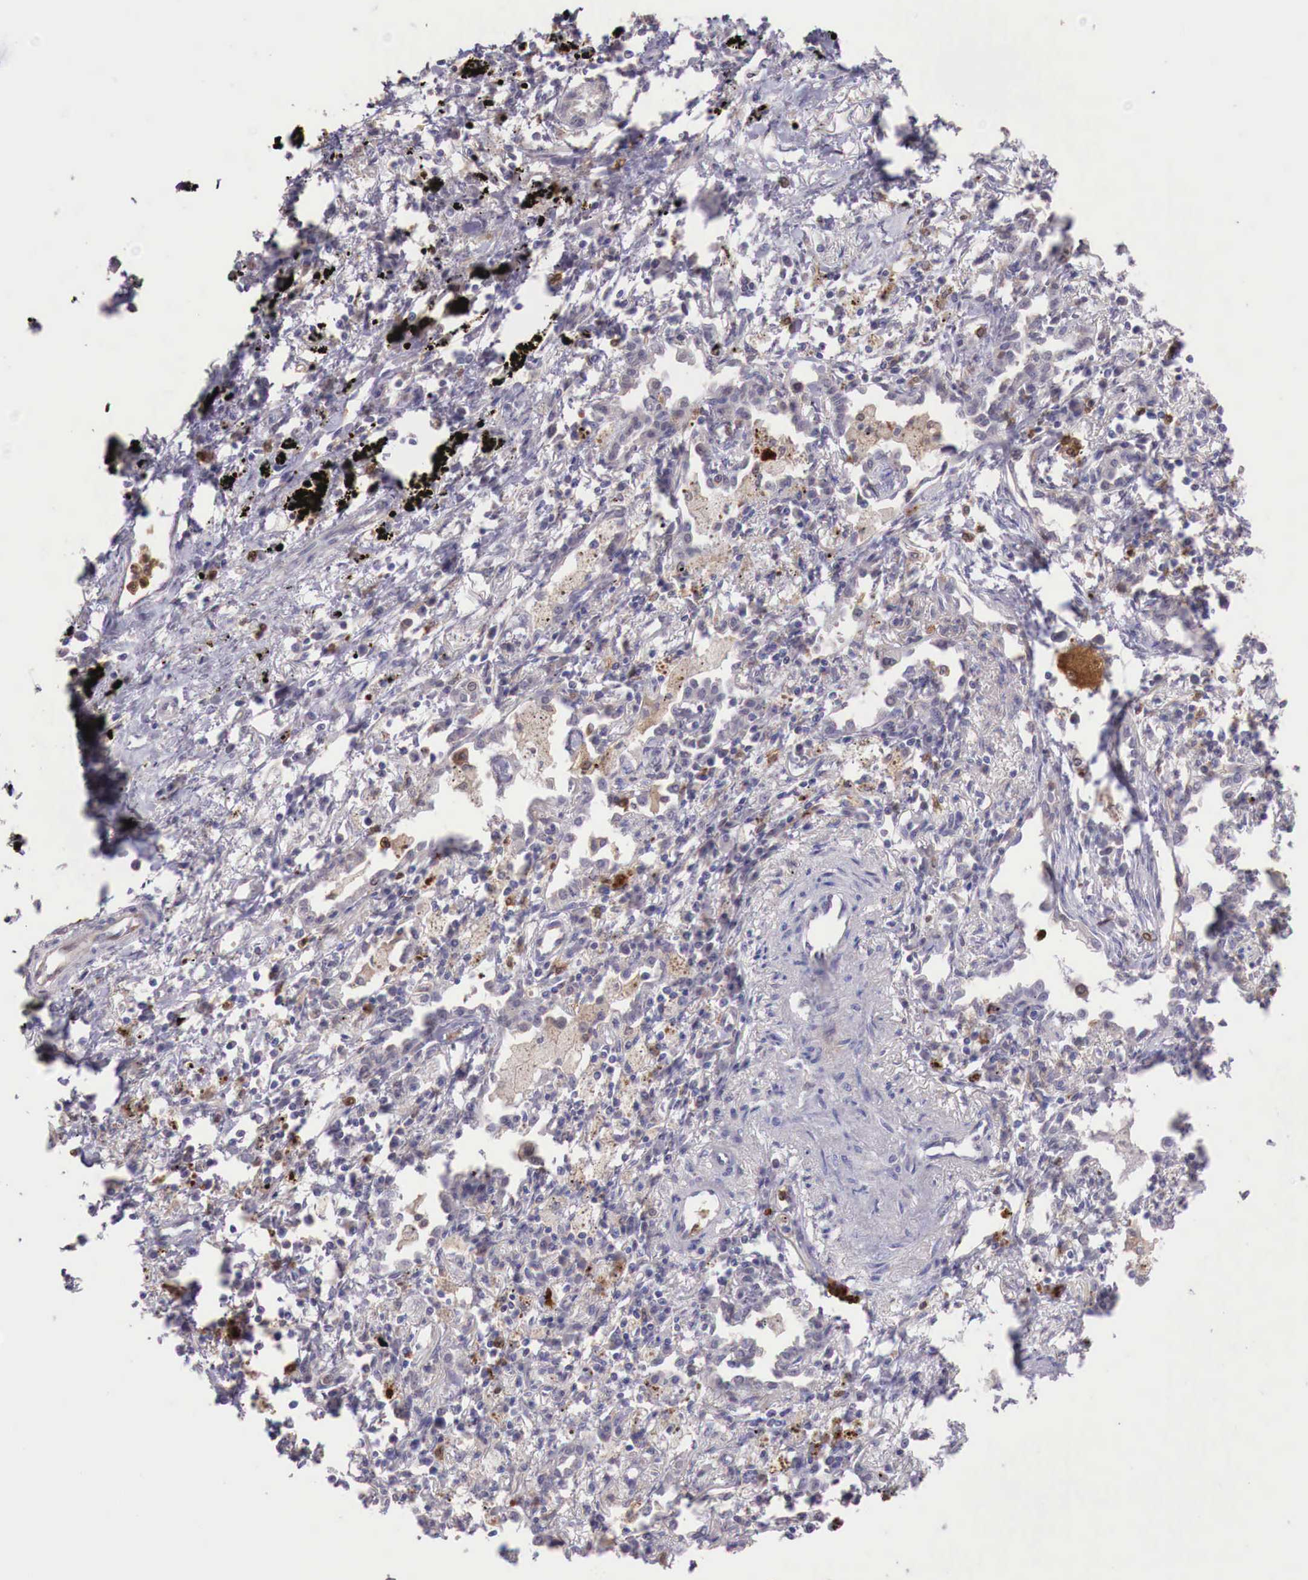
{"staining": {"intensity": "weak", "quantity": "<25%", "location": "cytoplasmic/membranous"}, "tissue": "lung cancer", "cell_type": "Tumor cells", "image_type": "cancer", "snomed": [{"axis": "morphology", "description": "Adenocarcinoma, NOS"}, {"axis": "topography", "description": "Lung"}], "caption": "Photomicrograph shows no significant protein staining in tumor cells of lung cancer.", "gene": "GAB2", "patient": {"sex": "male", "age": 60}}